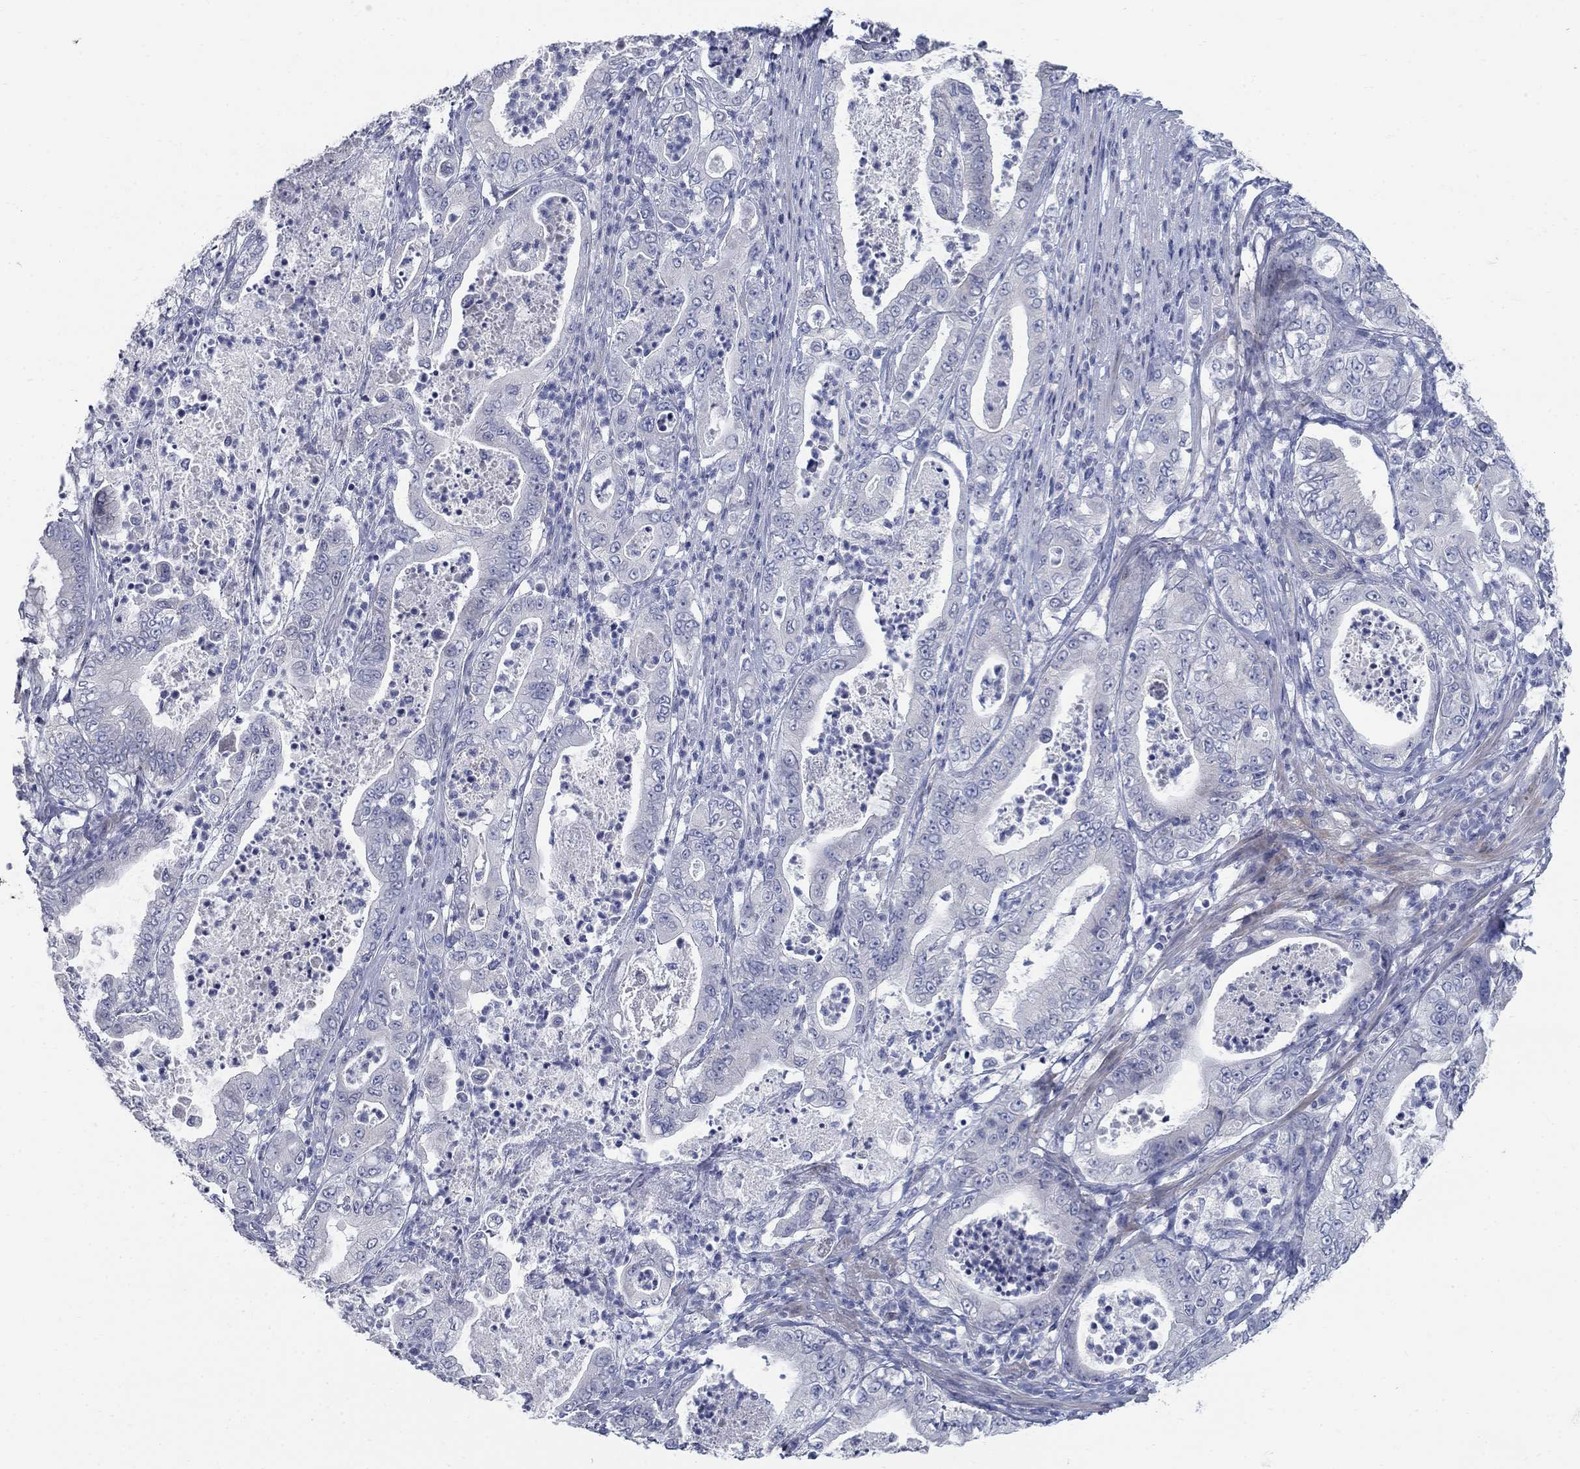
{"staining": {"intensity": "negative", "quantity": "none", "location": "none"}, "tissue": "pancreatic cancer", "cell_type": "Tumor cells", "image_type": "cancer", "snomed": [{"axis": "morphology", "description": "Adenocarcinoma, NOS"}, {"axis": "topography", "description": "Pancreas"}], "caption": "Immunohistochemistry (IHC) image of neoplastic tissue: human pancreatic cancer stained with DAB exhibits no significant protein expression in tumor cells.", "gene": "DNER", "patient": {"sex": "male", "age": 71}}